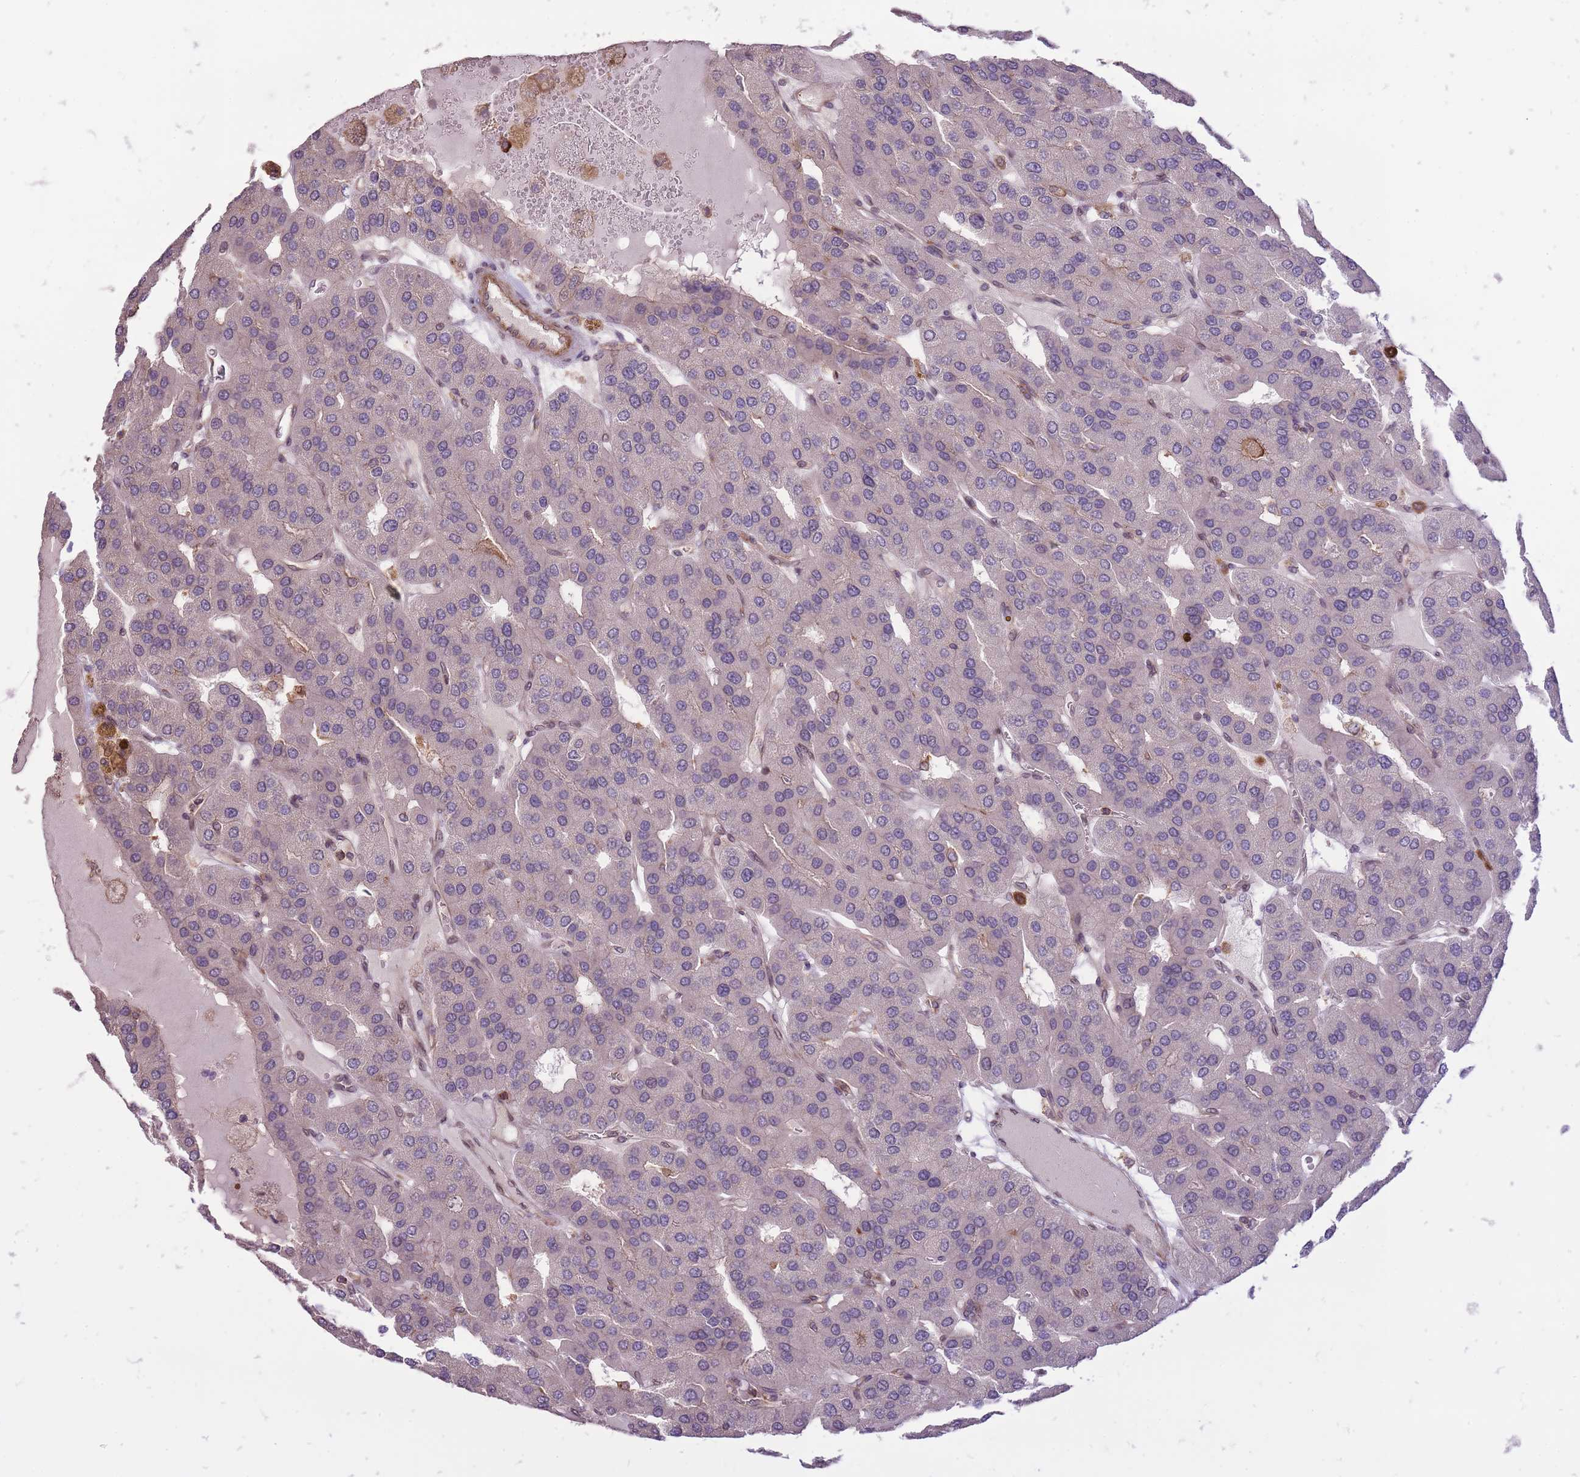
{"staining": {"intensity": "negative", "quantity": "none", "location": "none"}, "tissue": "parathyroid gland", "cell_type": "Glandular cells", "image_type": "normal", "snomed": [{"axis": "morphology", "description": "Normal tissue, NOS"}, {"axis": "morphology", "description": "Adenoma, NOS"}, {"axis": "topography", "description": "Parathyroid gland"}], "caption": "Immunohistochemistry (IHC) of normal parathyroid gland shows no expression in glandular cells. Nuclei are stained in blue.", "gene": "TET3", "patient": {"sex": "female", "age": 86}}